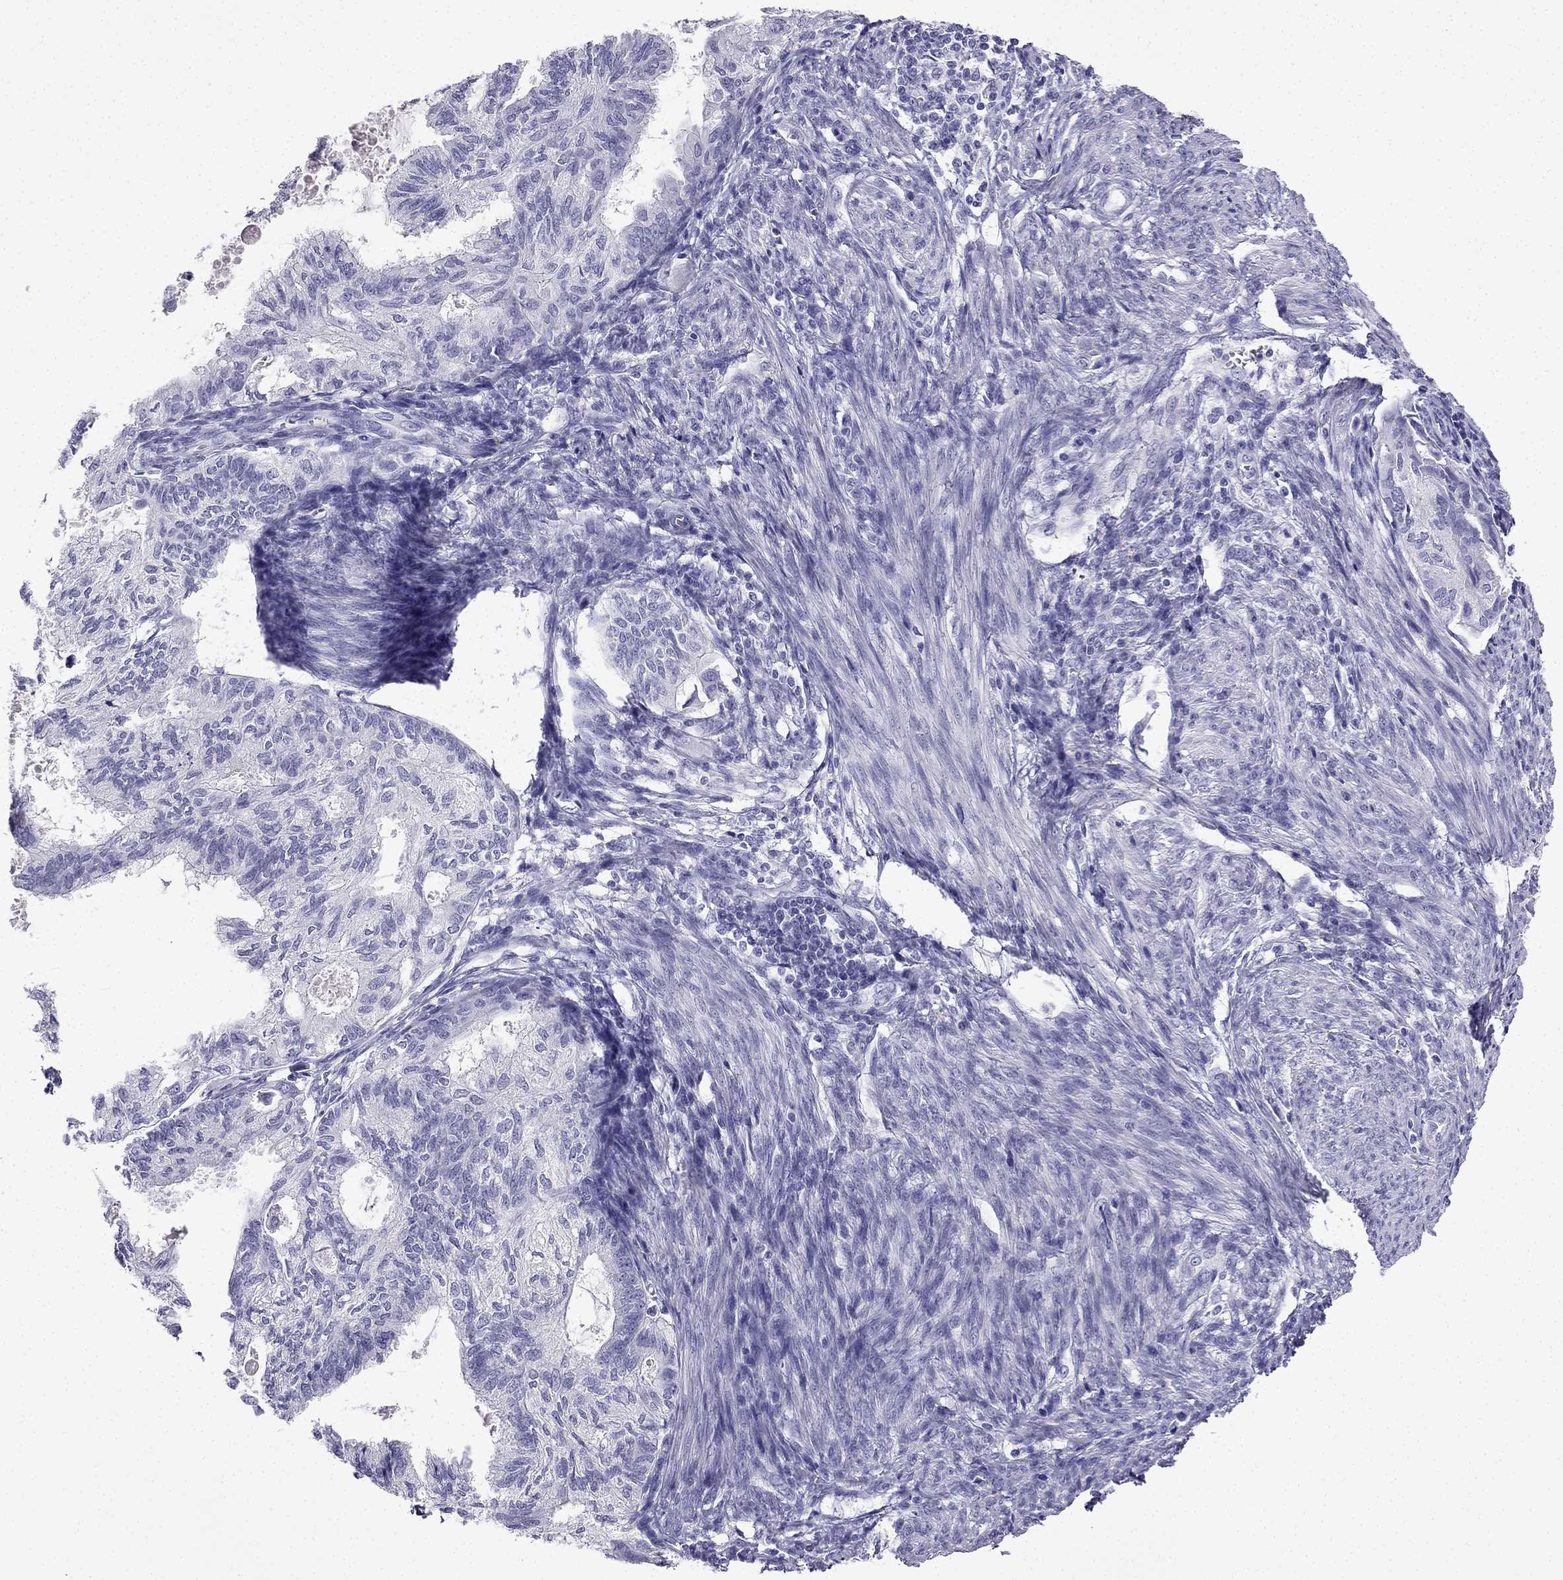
{"staining": {"intensity": "negative", "quantity": "none", "location": "none"}, "tissue": "endometrial cancer", "cell_type": "Tumor cells", "image_type": "cancer", "snomed": [{"axis": "morphology", "description": "Adenocarcinoma, NOS"}, {"axis": "topography", "description": "Endometrium"}], "caption": "The micrograph shows no significant positivity in tumor cells of endometrial cancer. (DAB immunohistochemistry (IHC), high magnification).", "gene": "NPTX1", "patient": {"sex": "female", "age": 86}}